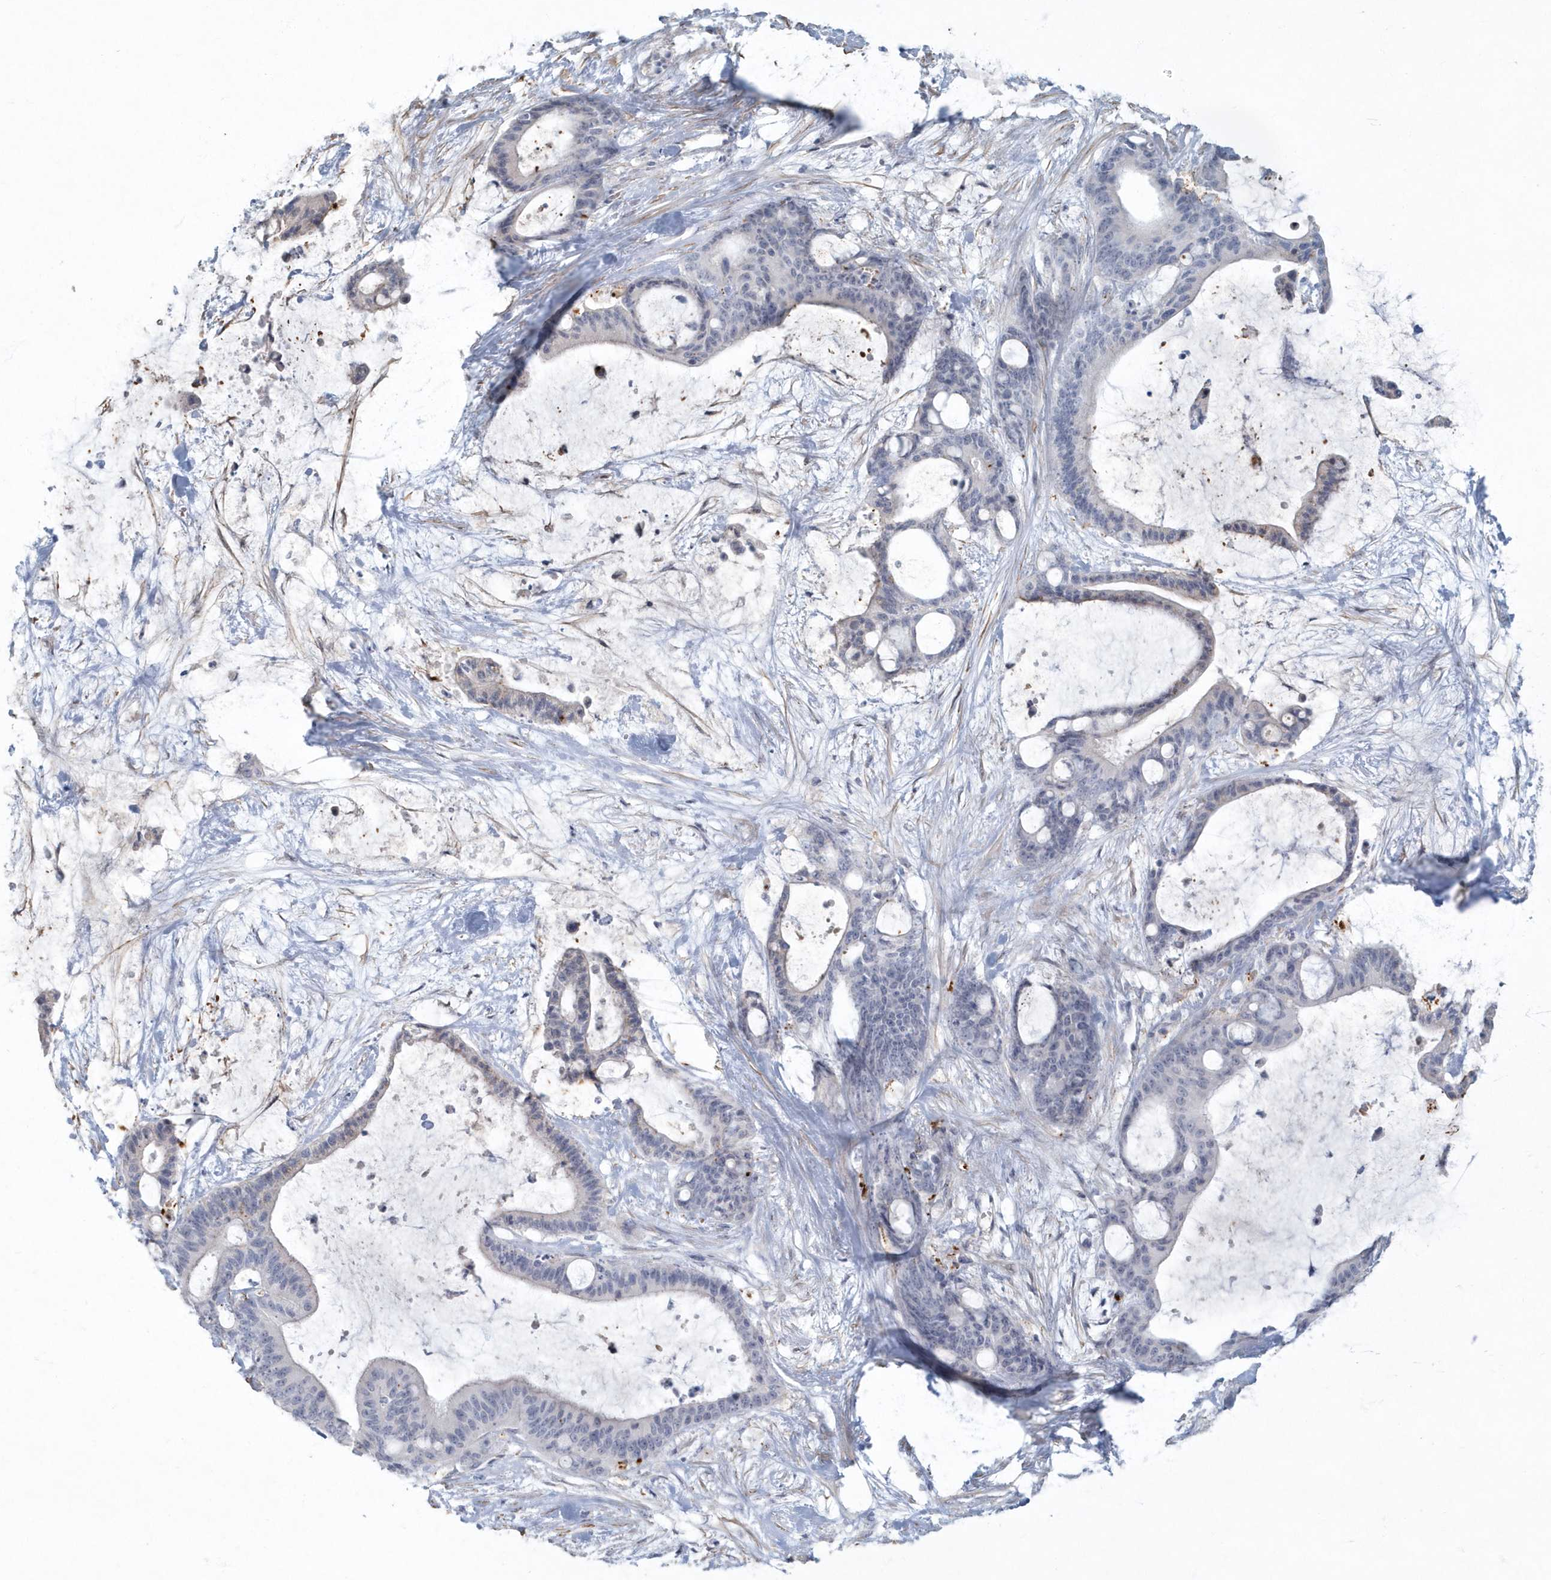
{"staining": {"intensity": "negative", "quantity": "none", "location": "none"}, "tissue": "liver cancer", "cell_type": "Tumor cells", "image_type": "cancer", "snomed": [{"axis": "morphology", "description": "Cholangiocarcinoma"}, {"axis": "topography", "description": "Liver"}], "caption": "Immunohistochemical staining of human liver cholangiocarcinoma shows no significant positivity in tumor cells.", "gene": "MYOT", "patient": {"sex": "female", "age": 73}}